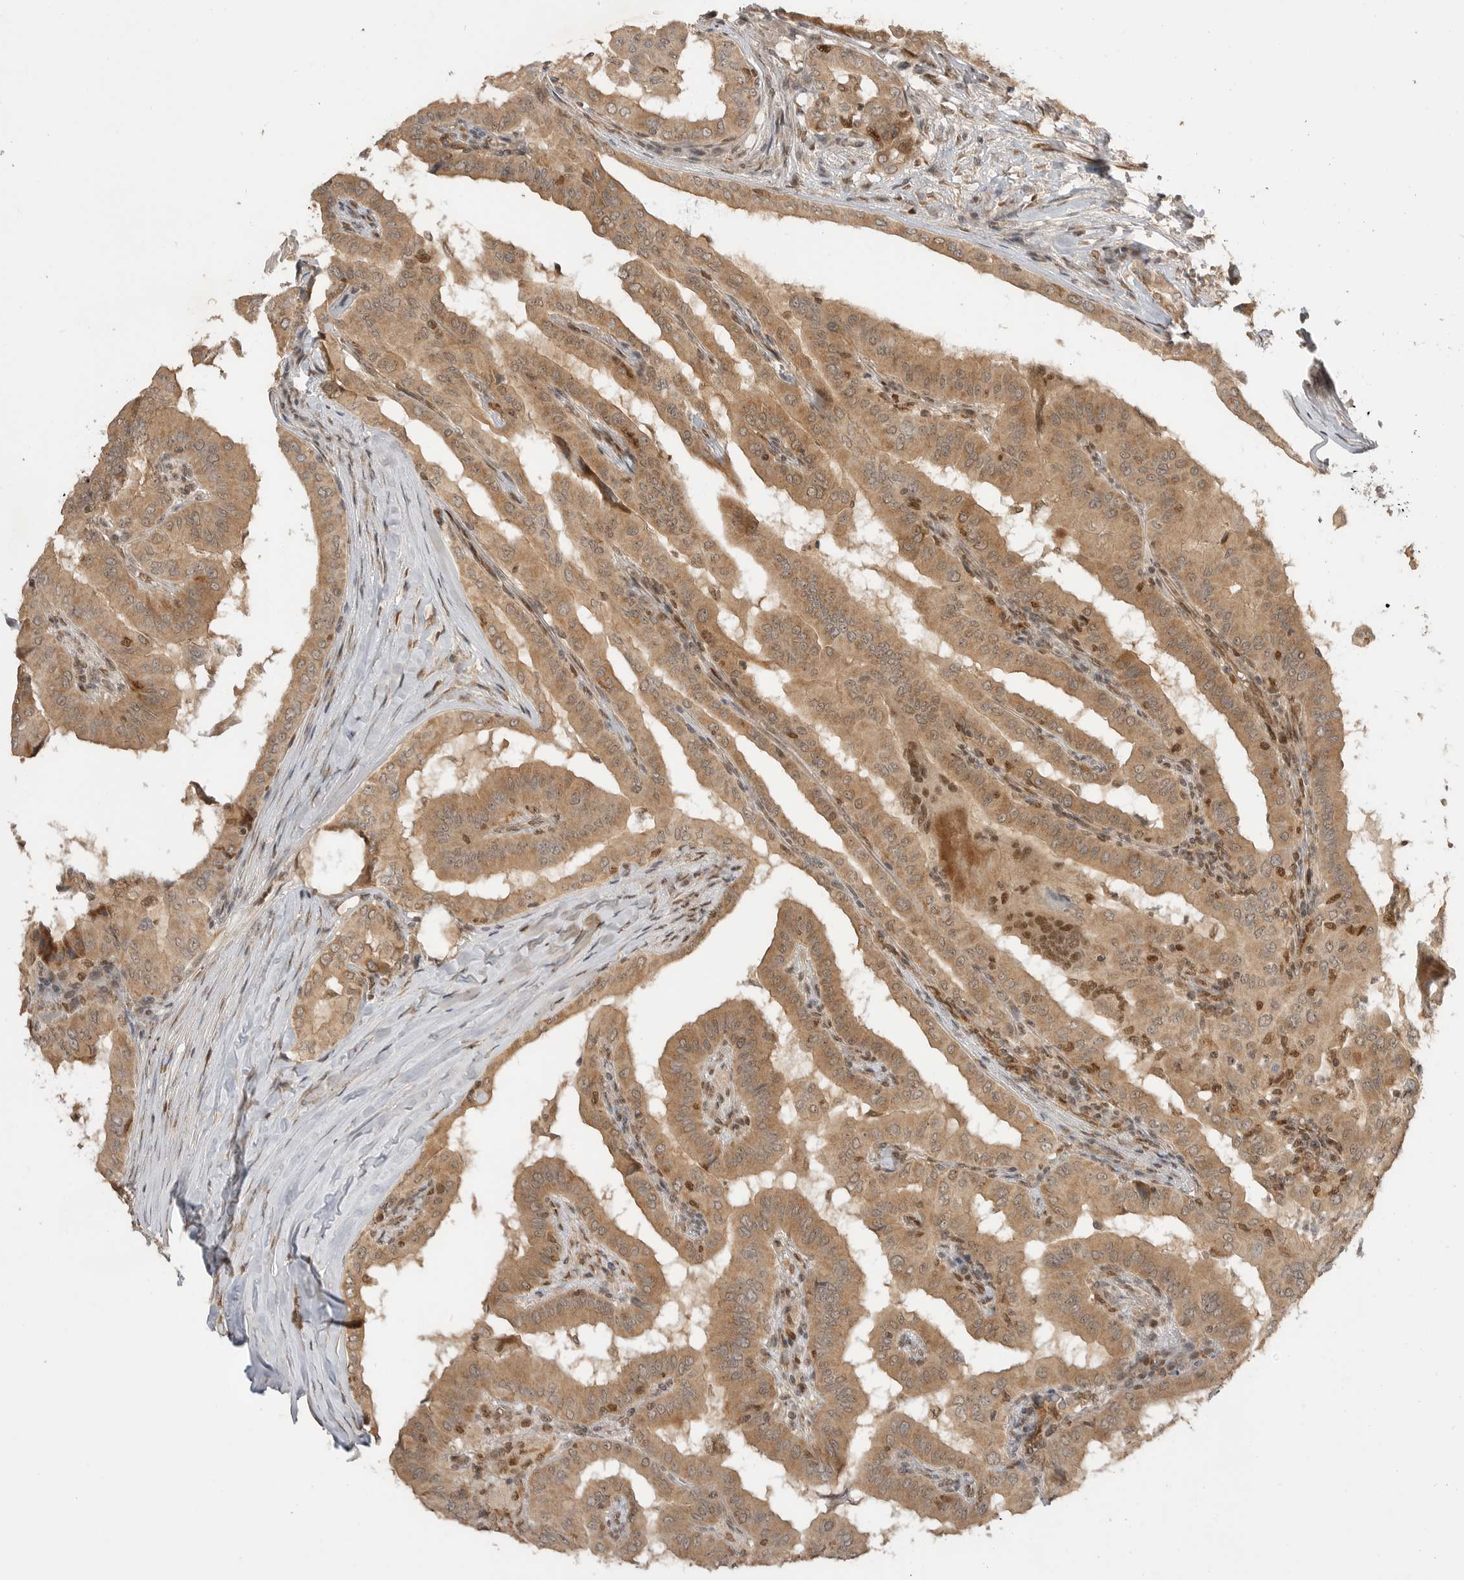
{"staining": {"intensity": "moderate", "quantity": ">75%", "location": "cytoplasmic/membranous"}, "tissue": "thyroid cancer", "cell_type": "Tumor cells", "image_type": "cancer", "snomed": [{"axis": "morphology", "description": "Papillary adenocarcinoma, NOS"}, {"axis": "topography", "description": "Thyroid gland"}], "caption": "Immunohistochemistry (IHC) micrograph of thyroid cancer stained for a protein (brown), which exhibits medium levels of moderate cytoplasmic/membranous positivity in approximately >75% of tumor cells.", "gene": "ALKAL1", "patient": {"sex": "male", "age": 33}}